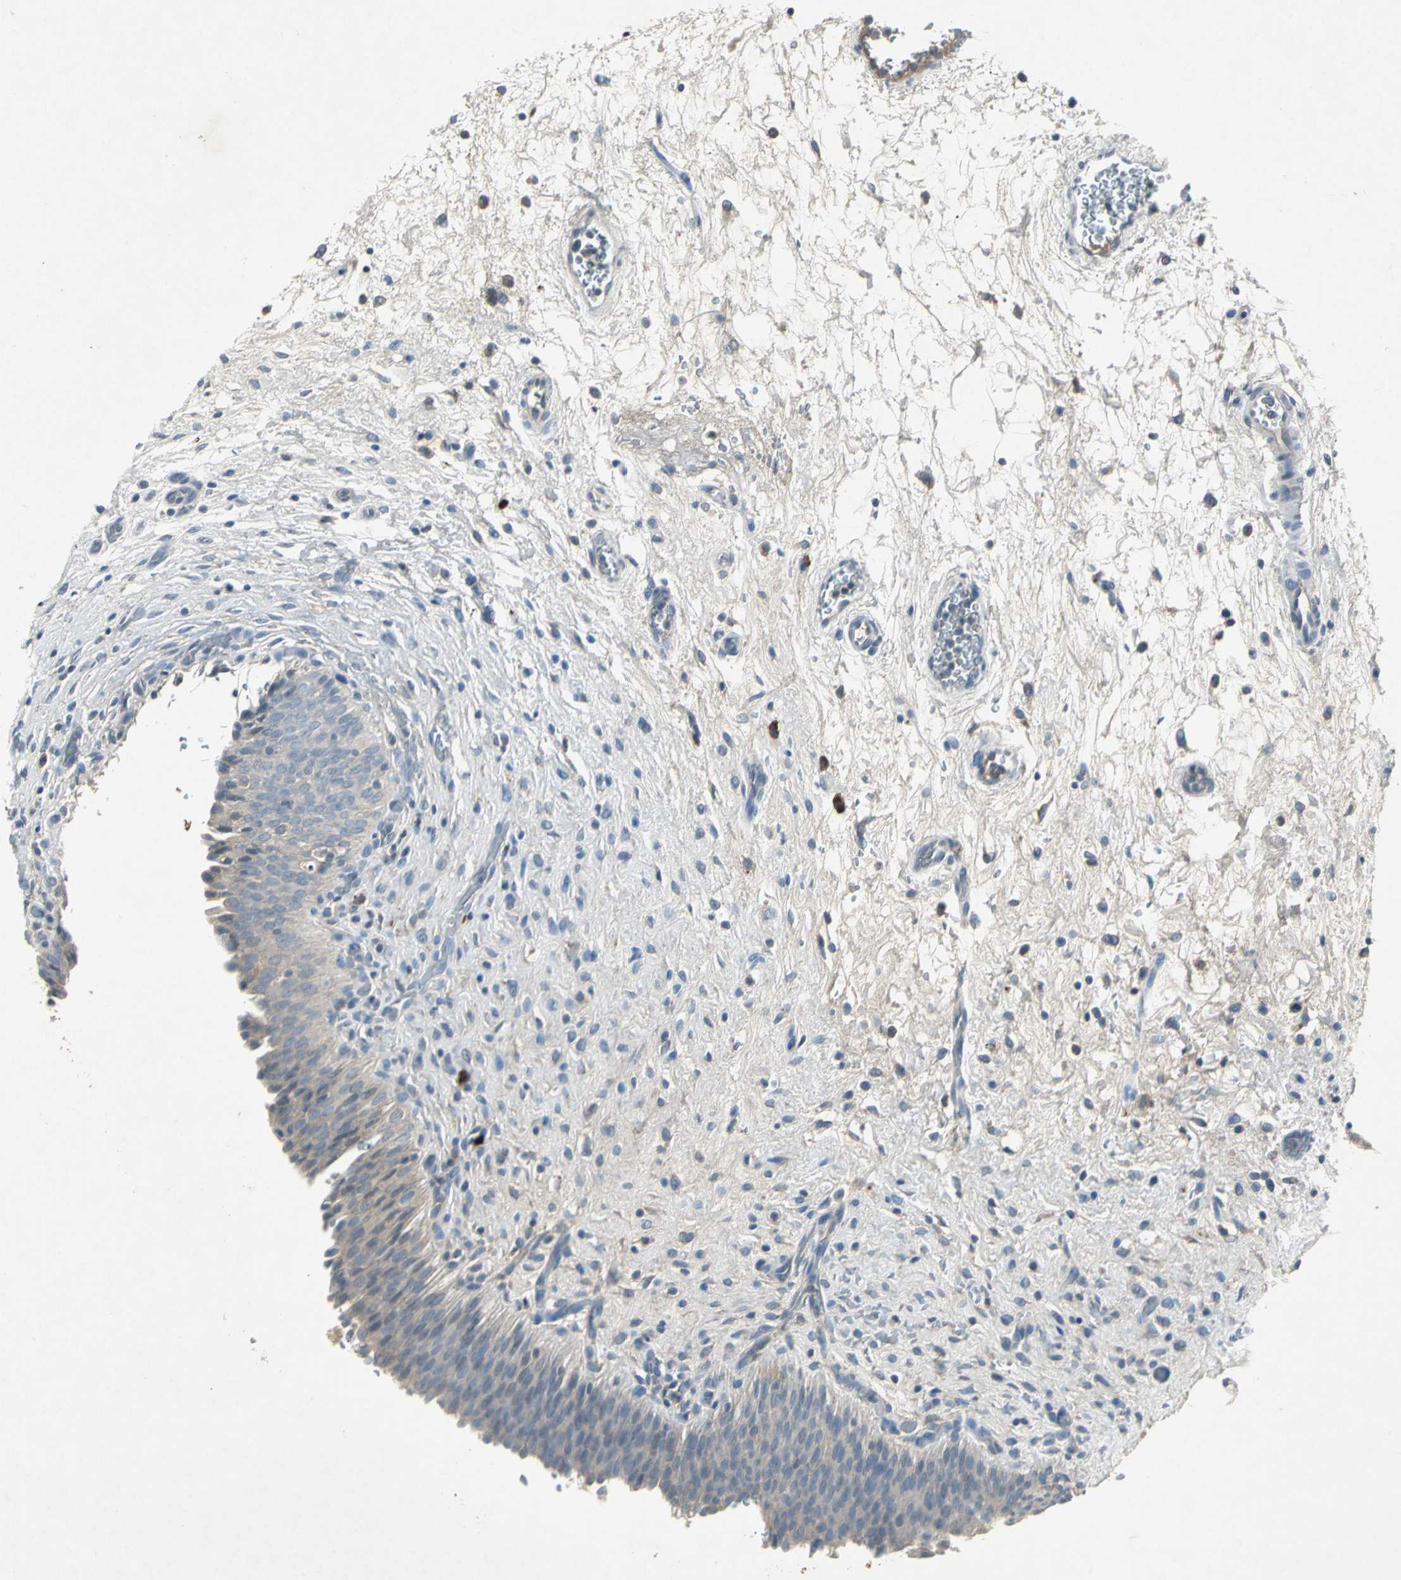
{"staining": {"intensity": "weak", "quantity": "<25%", "location": "cytoplasmic/membranous"}, "tissue": "urinary bladder", "cell_type": "Urothelial cells", "image_type": "normal", "snomed": [{"axis": "morphology", "description": "Normal tissue, NOS"}, {"axis": "topography", "description": "Urinary bladder"}], "caption": "This is an IHC histopathology image of unremarkable human urinary bladder. There is no positivity in urothelial cells.", "gene": "SLC2A13", "patient": {"sex": "male", "age": 51}}